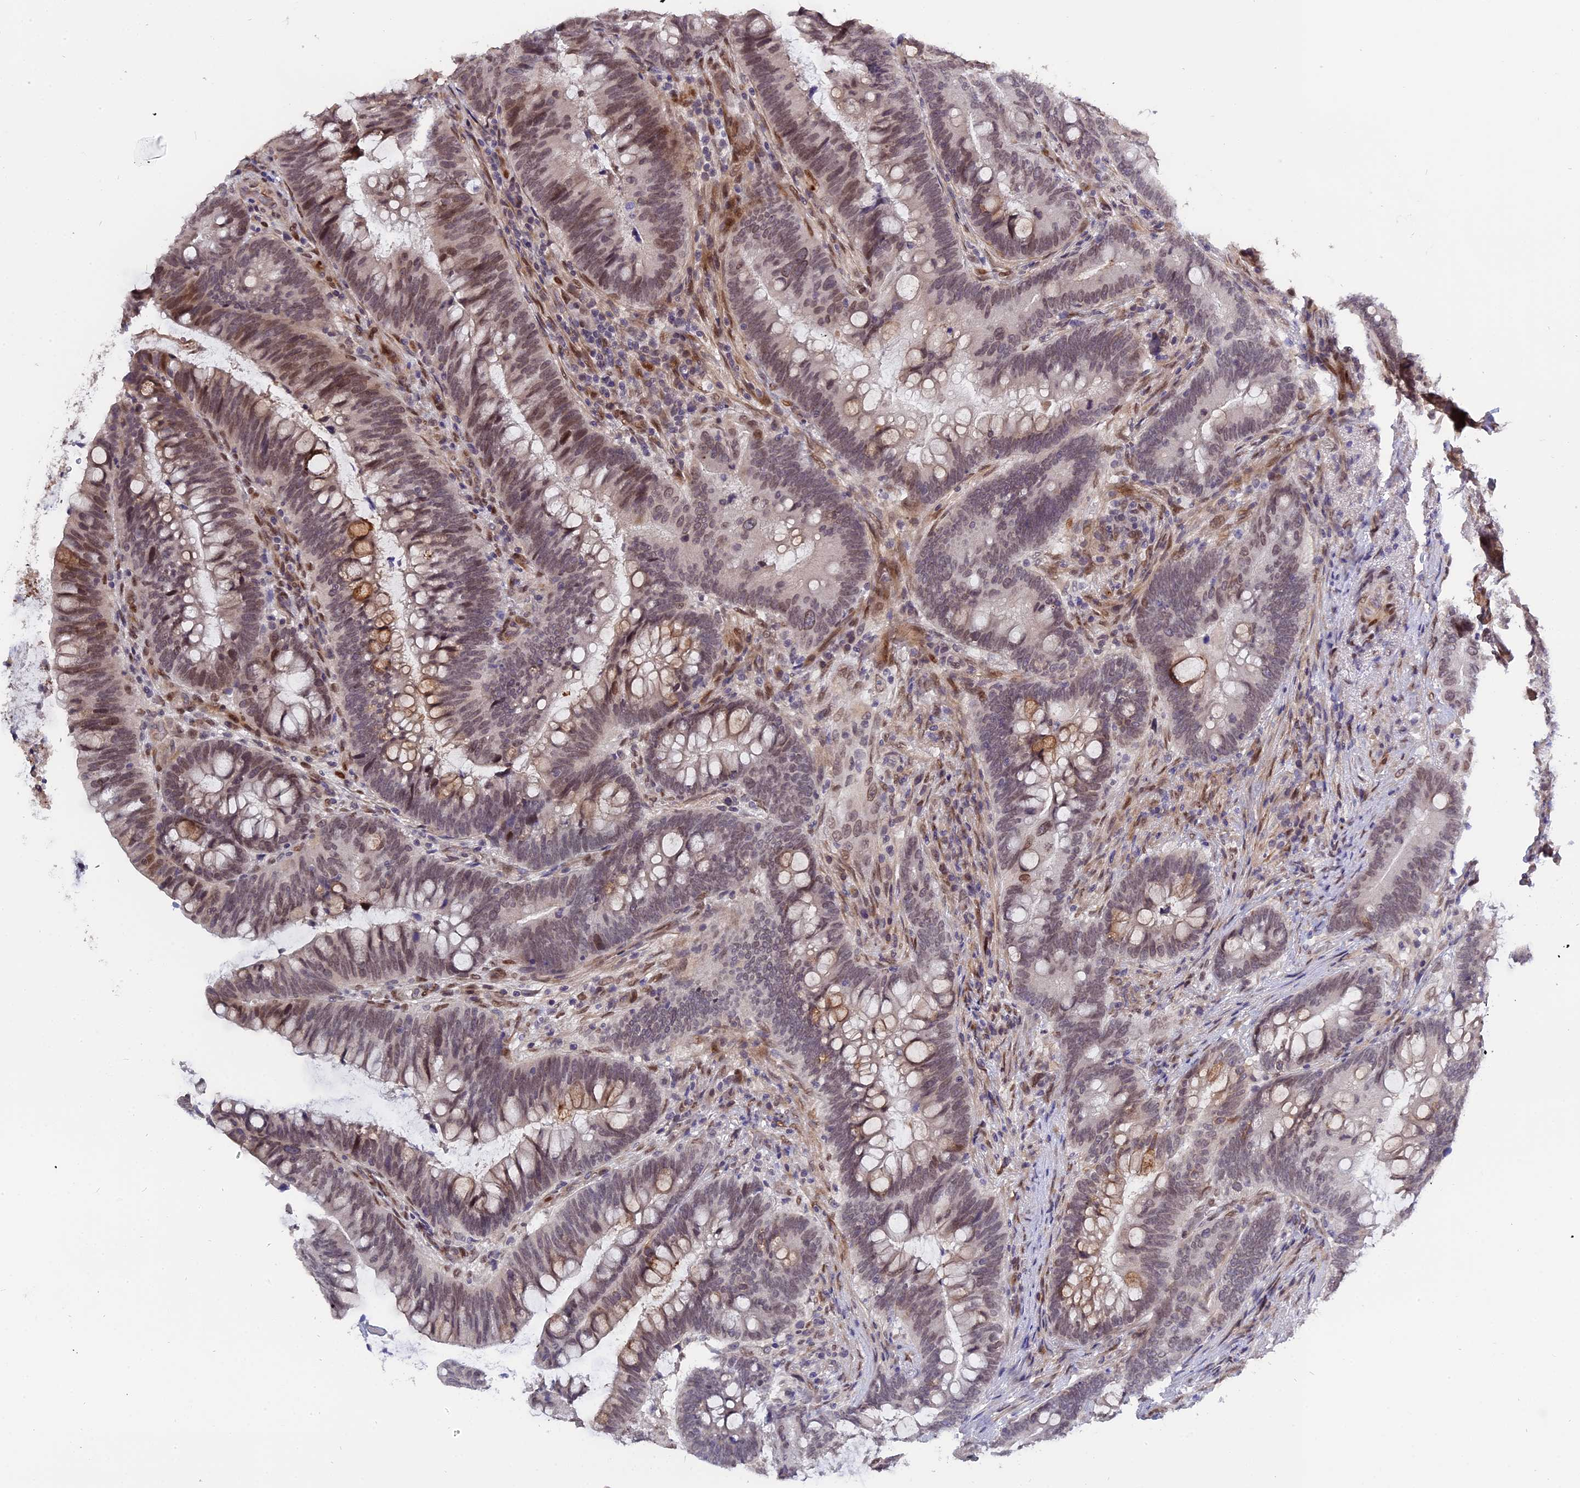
{"staining": {"intensity": "moderate", "quantity": "25%-75%", "location": "nuclear"}, "tissue": "colorectal cancer", "cell_type": "Tumor cells", "image_type": "cancer", "snomed": [{"axis": "morphology", "description": "Adenocarcinoma, NOS"}, {"axis": "topography", "description": "Colon"}], "caption": "Immunohistochemistry (IHC) of human colorectal cancer (adenocarcinoma) shows medium levels of moderate nuclear staining in about 25%-75% of tumor cells.", "gene": "PYGO1", "patient": {"sex": "female", "age": 66}}